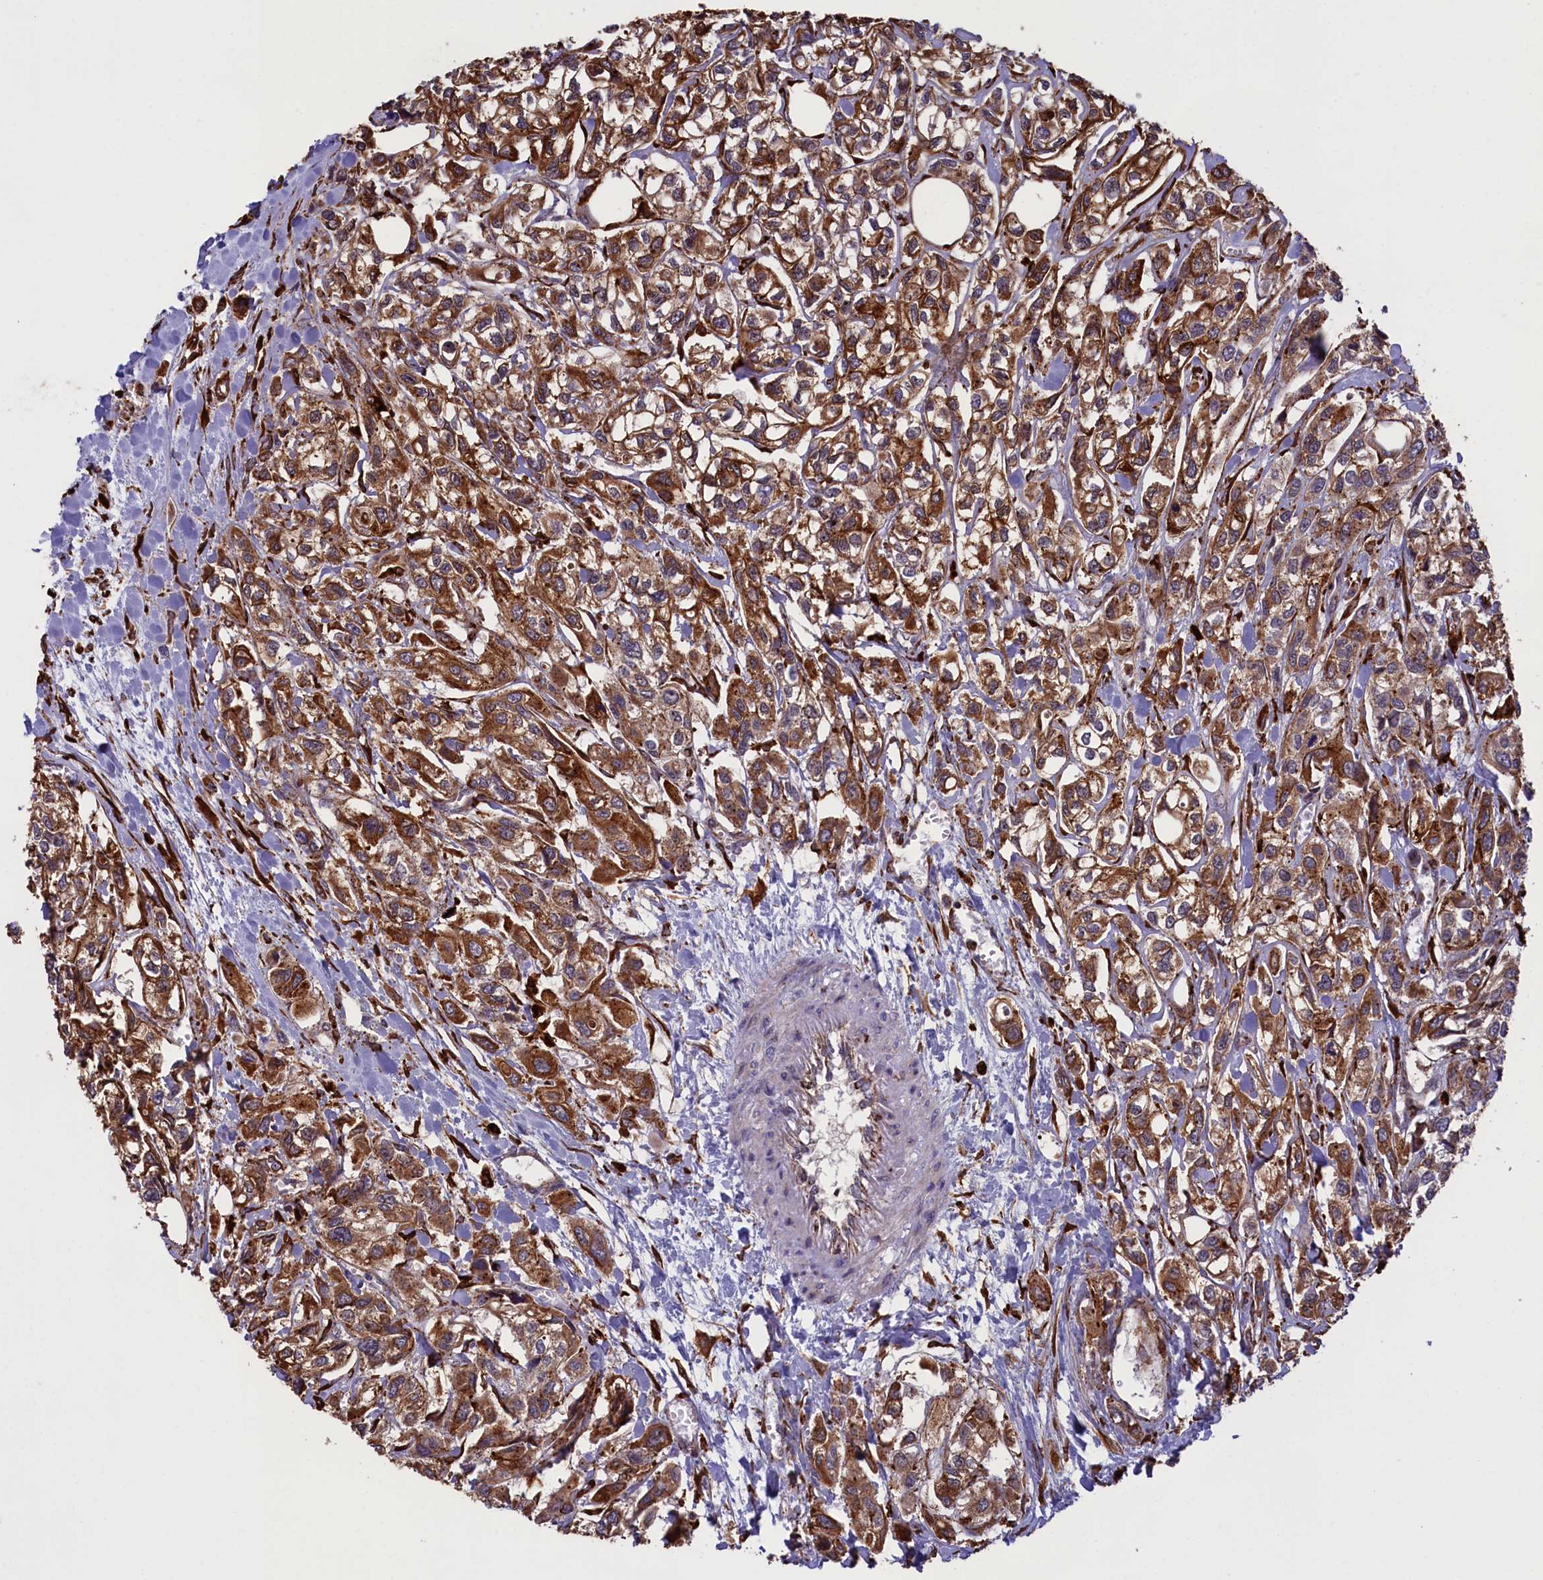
{"staining": {"intensity": "strong", "quantity": ">75%", "location": "cytoplasmic/membranous"}, "tissue": "urothelial cancer", "cell_type": "Tumor cells", "image_type": "cancer", "snomed": [{"axis": "morphology", "description": "Urothelial carcinoma, High grade"}, {"axis": "topography", "description": "Urinary bladder"}], "caption": "An immunohistochemistry (IHC) micrograph of neoplastic tissue is shown. Protein staining in brown shows strong cytoplasmic/membranous positivity in high-grade urothelial carcinoma within tumor cells.", "gene": "MAN2B1", "patient": {"sex": "male", "age": 67}}